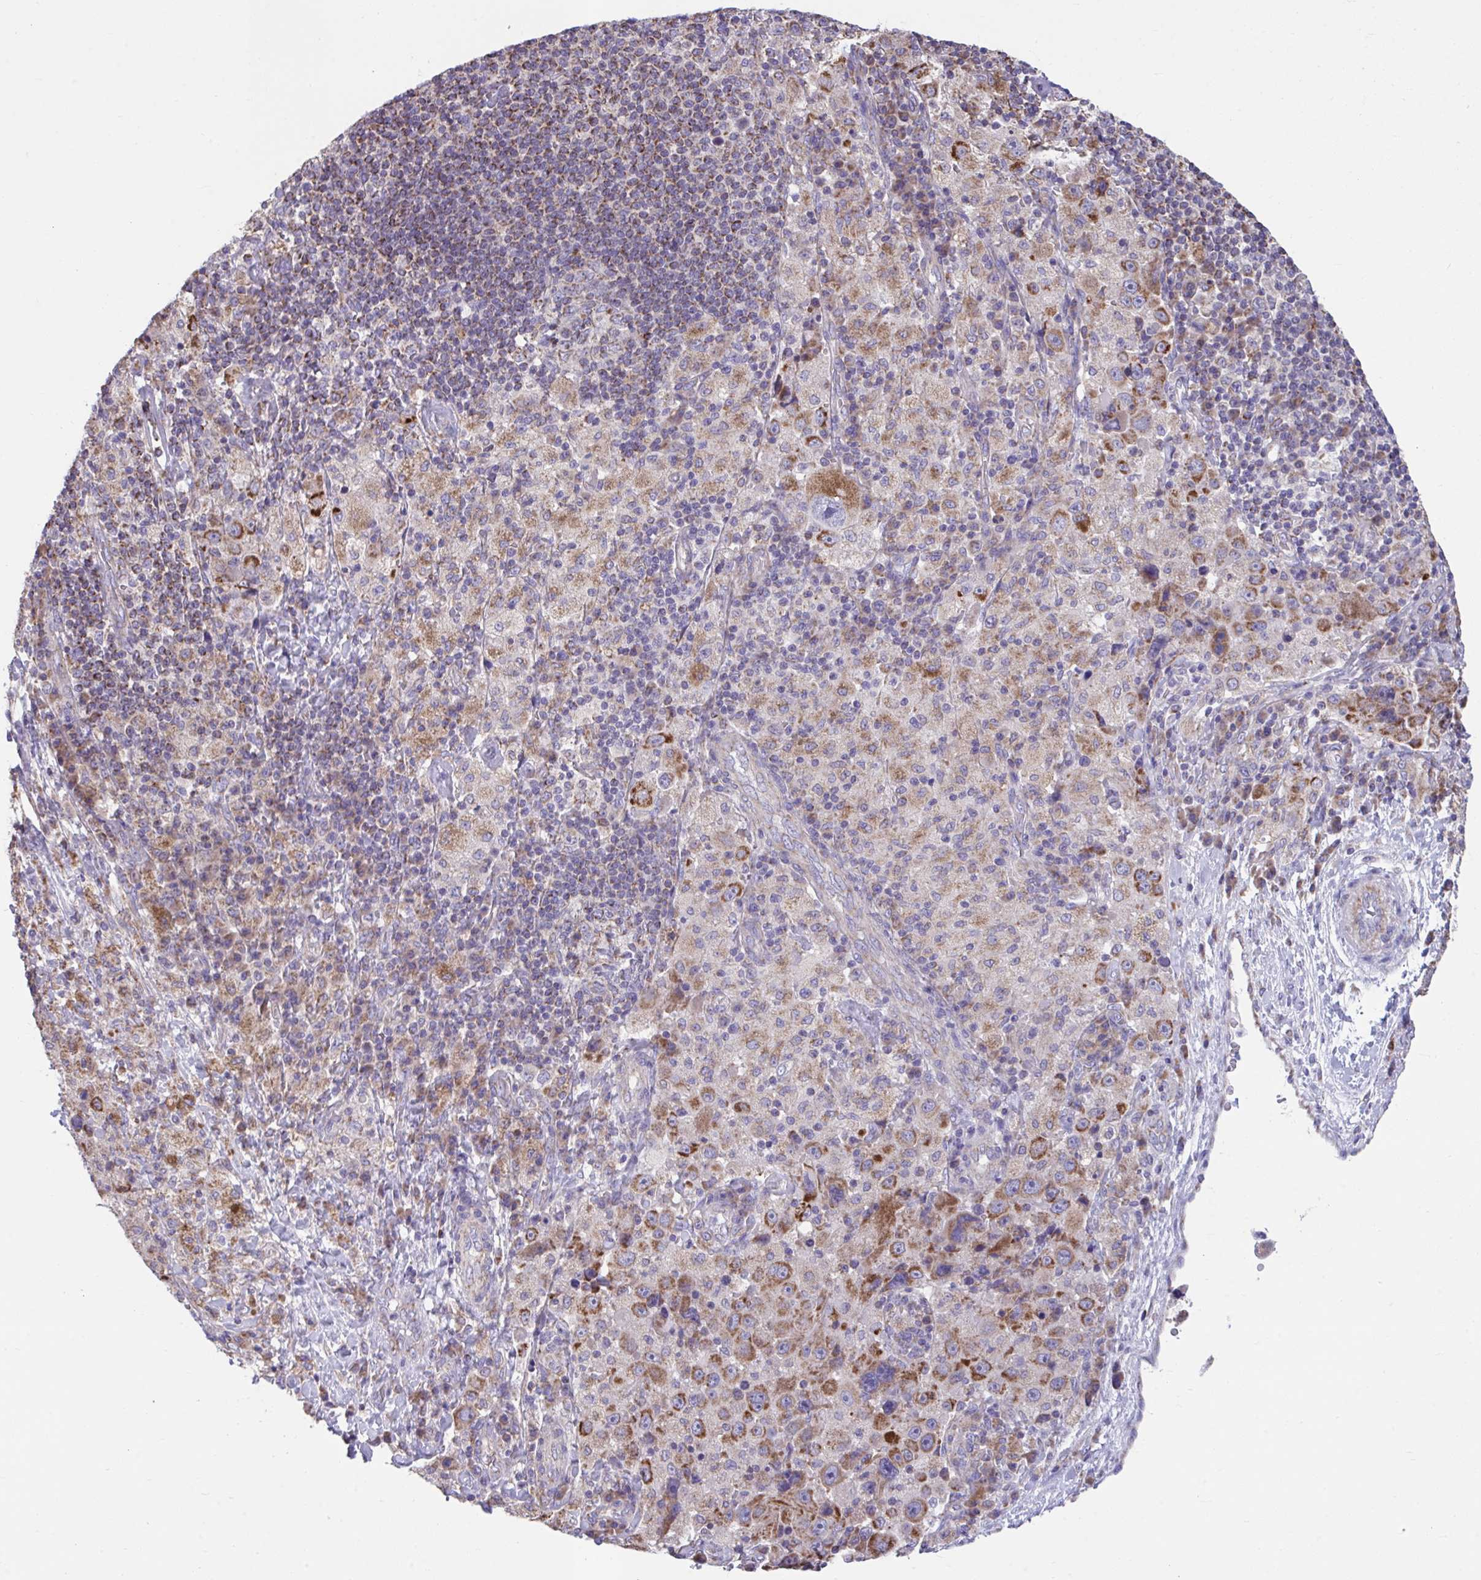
{"staining": {"intensity": "moderate", "quantity": "25%-75%", "location": "cytoplasmic/membranous"}, "tissue": "melanoma", "cell_type": "Tumor cells", "image_type": "cancer", "snomed": [{"axis": "morphology", "description": "Malignant melanoma, Metastatic site"}, {"axis": "topography", "description": "Lymph node"}], "caption": "Protein expression analysis of melanoma exhibits moderate cytoplasmic/membranous positivity in approximately 25%-75% of tumor cells. The staining is performed using DAB brown chromogen to label protein expression. The nuclei are counter-stained blue using hematoxylin.", "gene": "LINGO4", "patient": {"sex": "male", "age": 62}}